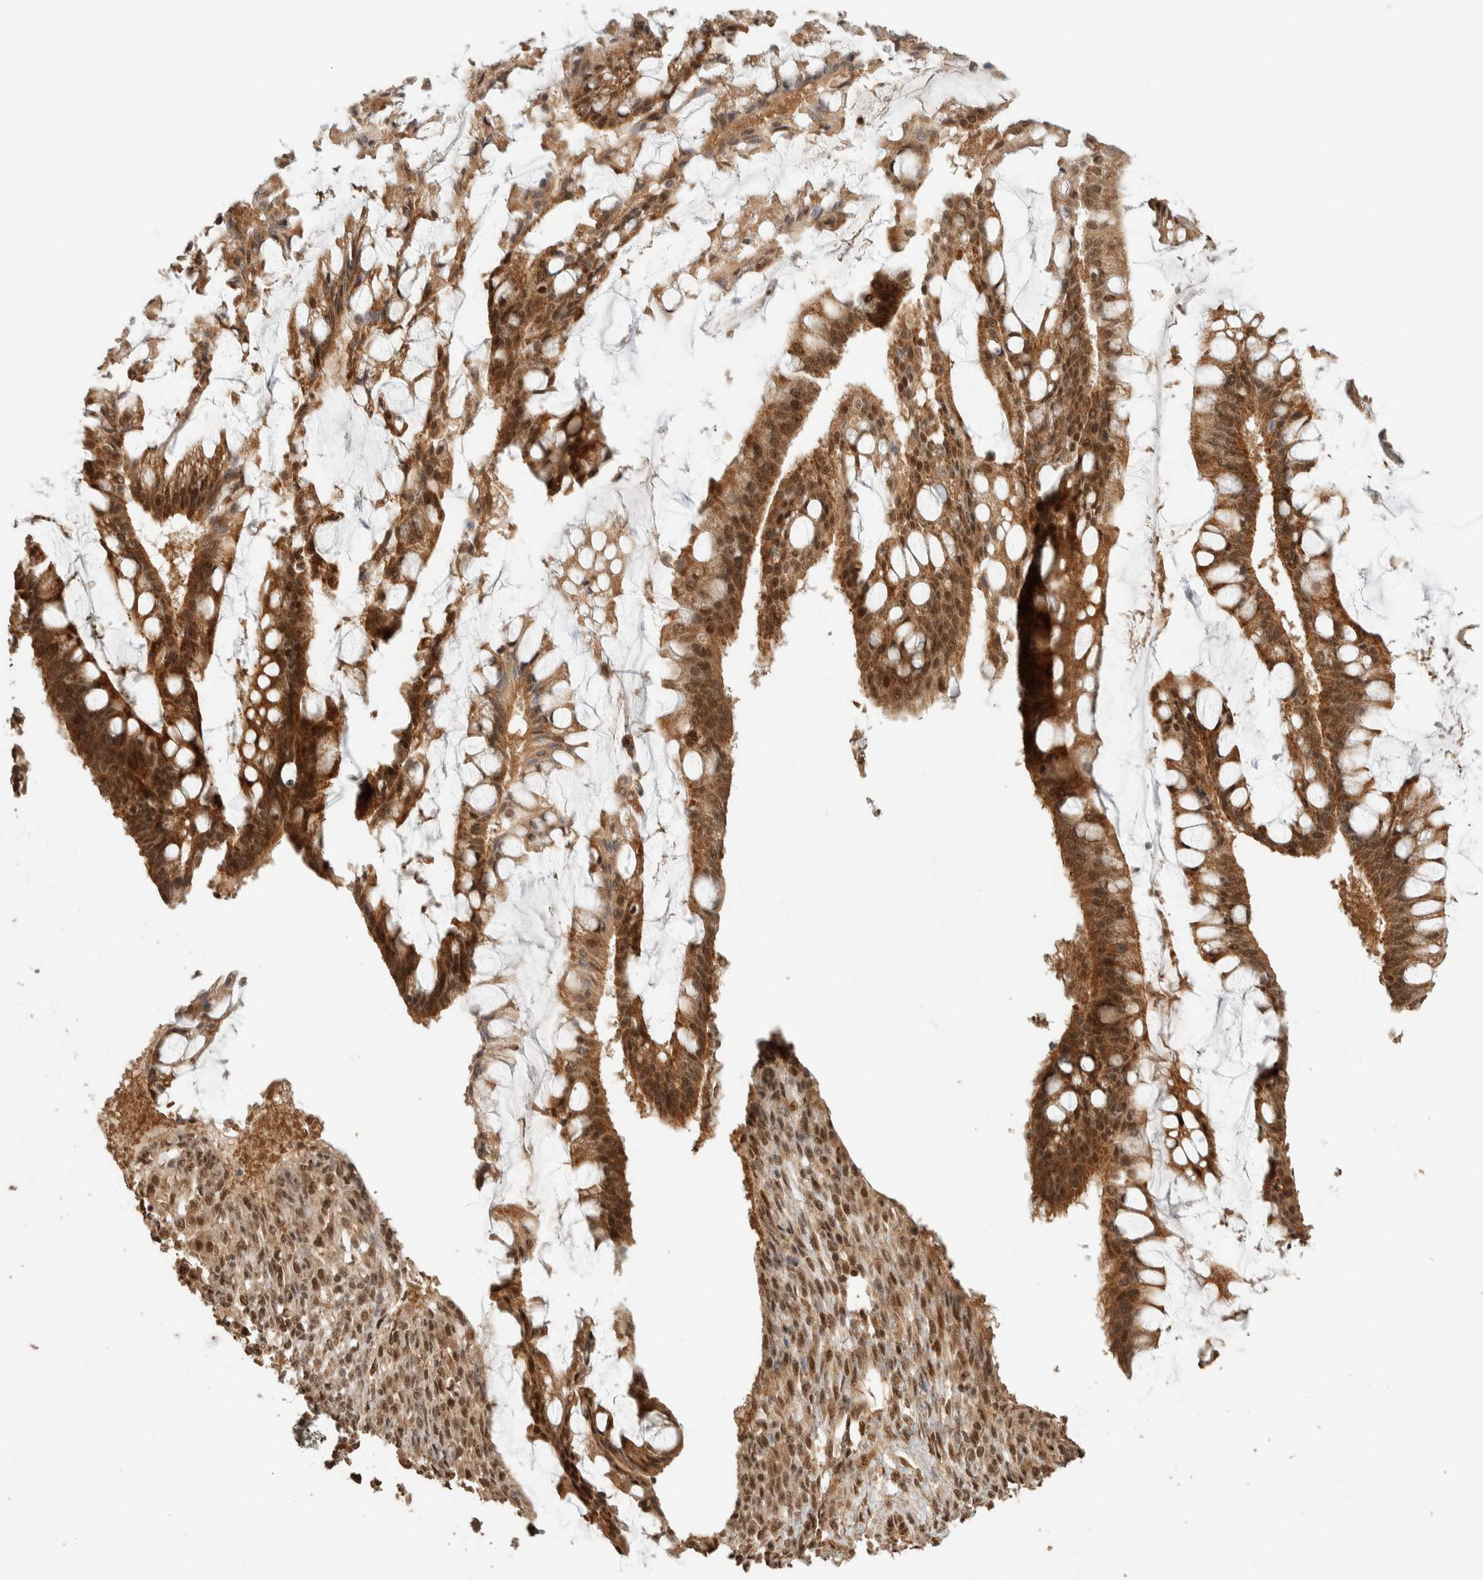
{"staining": {"intensity": "strong", "quantity": ">75%", "location": "cytoplasmic/membranous,nuclear"}, "tissue": "ovarian cancer", "cell_type": "Tumor cells", "image_type": "cancer", "snomed": [{"axis": "morphology", "description": "Cystadenocarcinoma, mucinous, NOS"}, {"axis": "topography", "description": "Ovary"}], "caption": "Brown immunohistochemical staining in human mucinous cystadenocarcinoma (ovarian) displays strong cytoplasmic/membranous and nuclear positivity in approximately >75% of tumor cells.", "gene": "ZBTB2", "patient": {"sex": "female", "age": 73}}